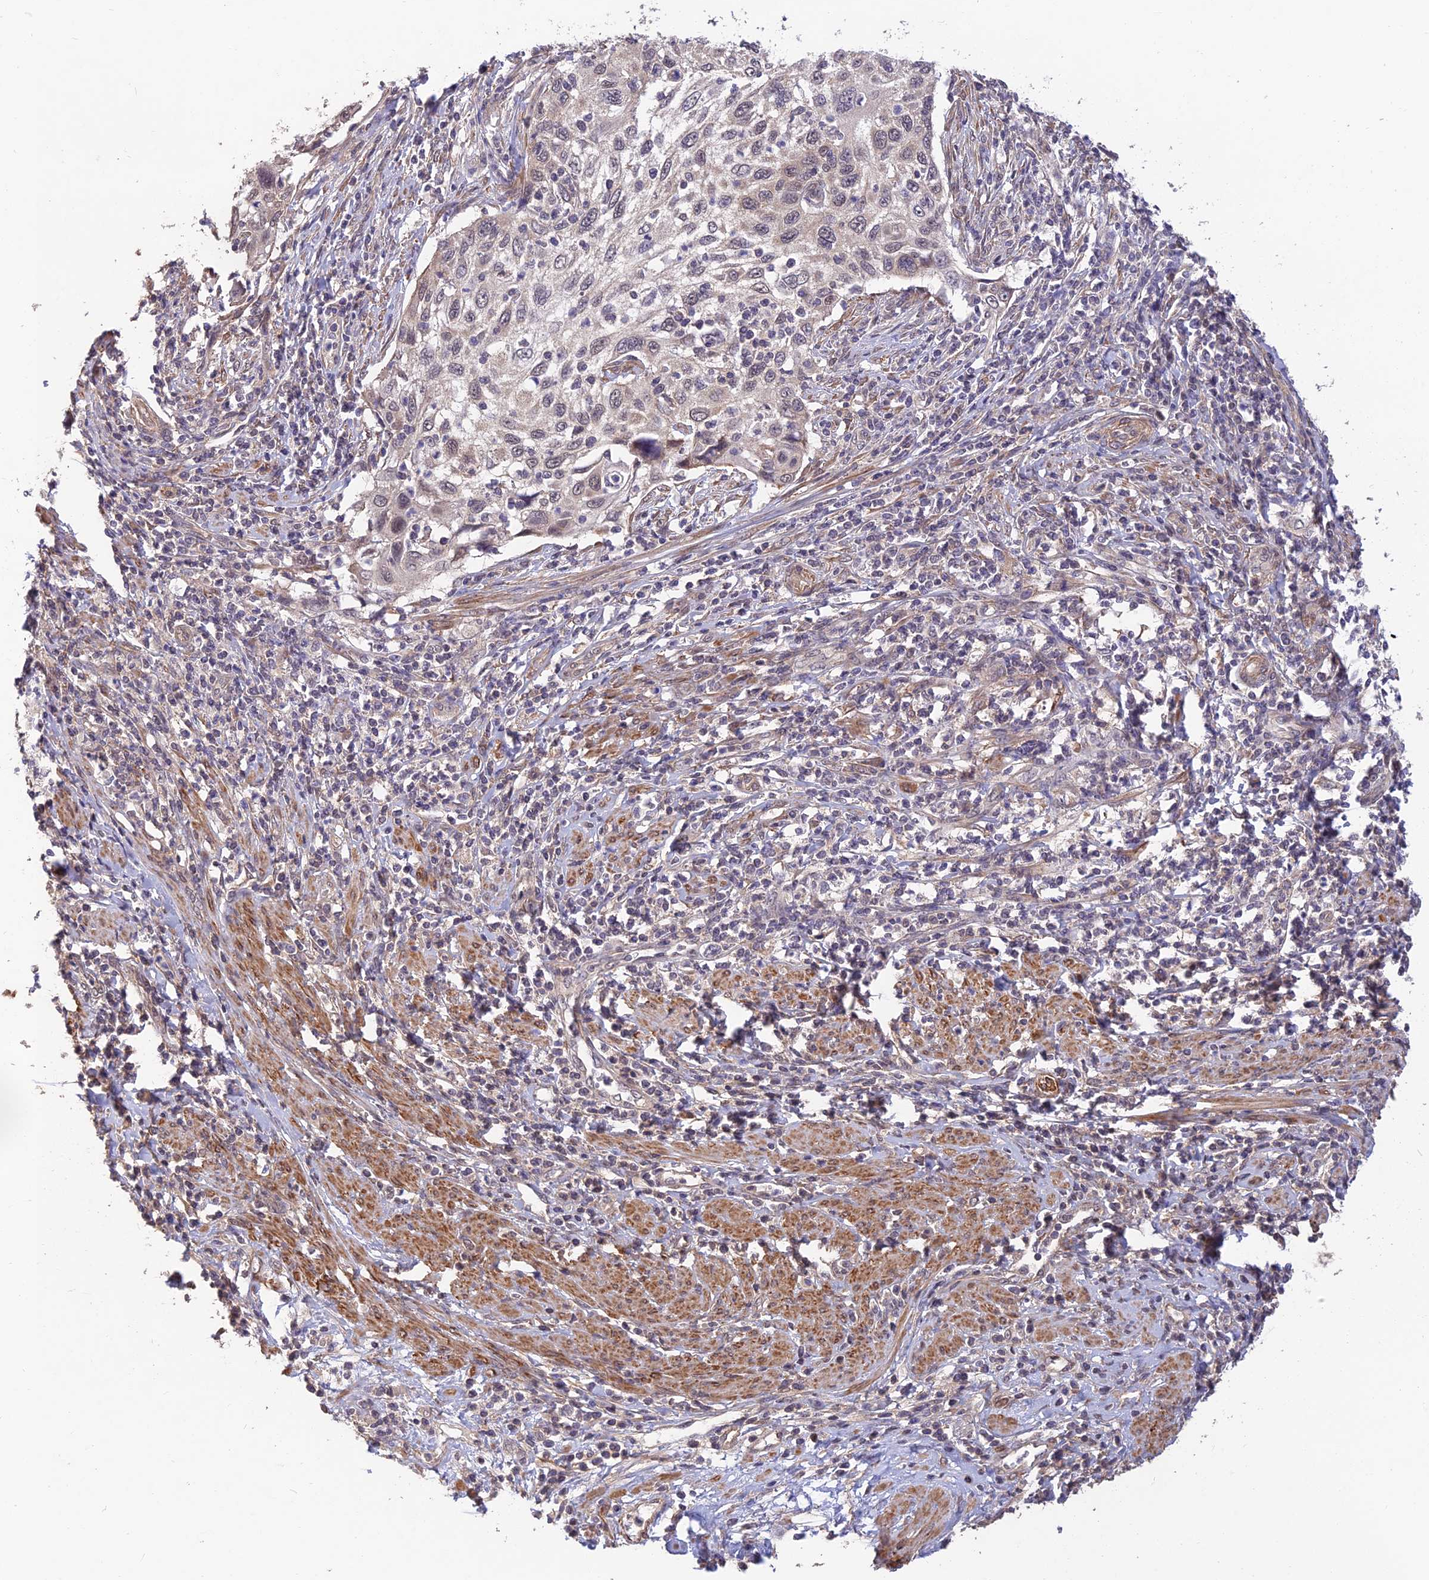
{"staining": {"intensity": "weak", "quantity": "<25%", "location": "cytoplasmic/membranous"}, "tissue": "cervical cancer", "cell_type": "Tumor cells", "image_type": "cancer", "snomed": [{"axis": "morphology", "description": "Squamous cell carcinoma, NOS"}, {"axis": "topography", "description": "Cervix"}], "caption": "High power microscopy micrograph of an IHC histopathology image of cervical cancer, revealing no significant positivity in tumor cells.", "gene": "PAGR1", "patient": {"sex": "female", "age": 70}}